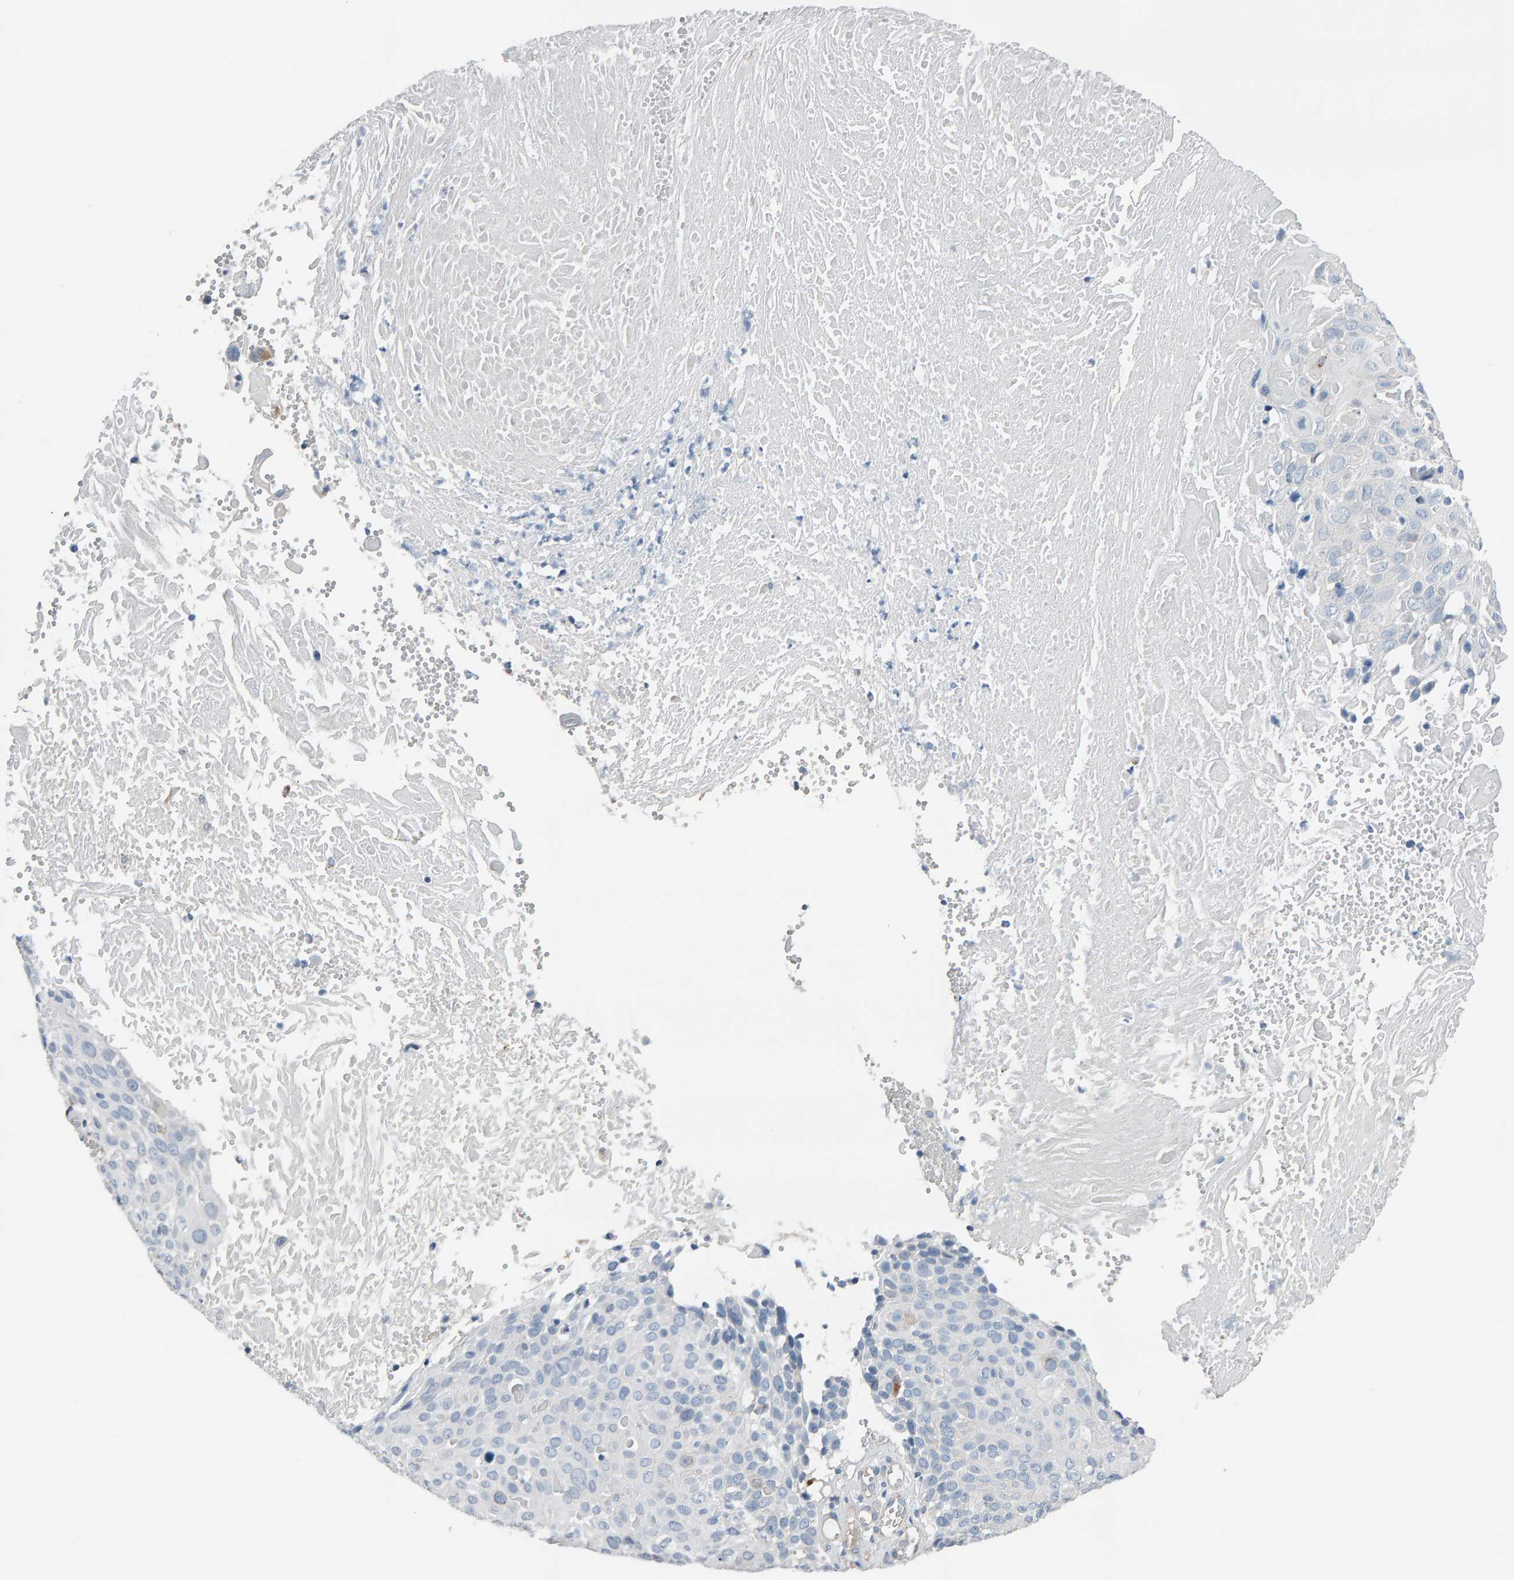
{"staining": {"intensity": "negative", "quantity": "none", "location": "none"}, "tissue": "cervical cancer", "cell_type": "Tumor cells", "image_type": "cancer", "snomed": [{"axis": "morphology", "description": "Squamous cell carcinoma, NOS"}, {"axis": "topography", "description": "Cervix"}], "caption": "Protein analysis of cervical squamous cell carcinoma displays no significant positivity in tumor cells.", "gene": "IPPK", "patient": {"sex": "female", "age": 74}}